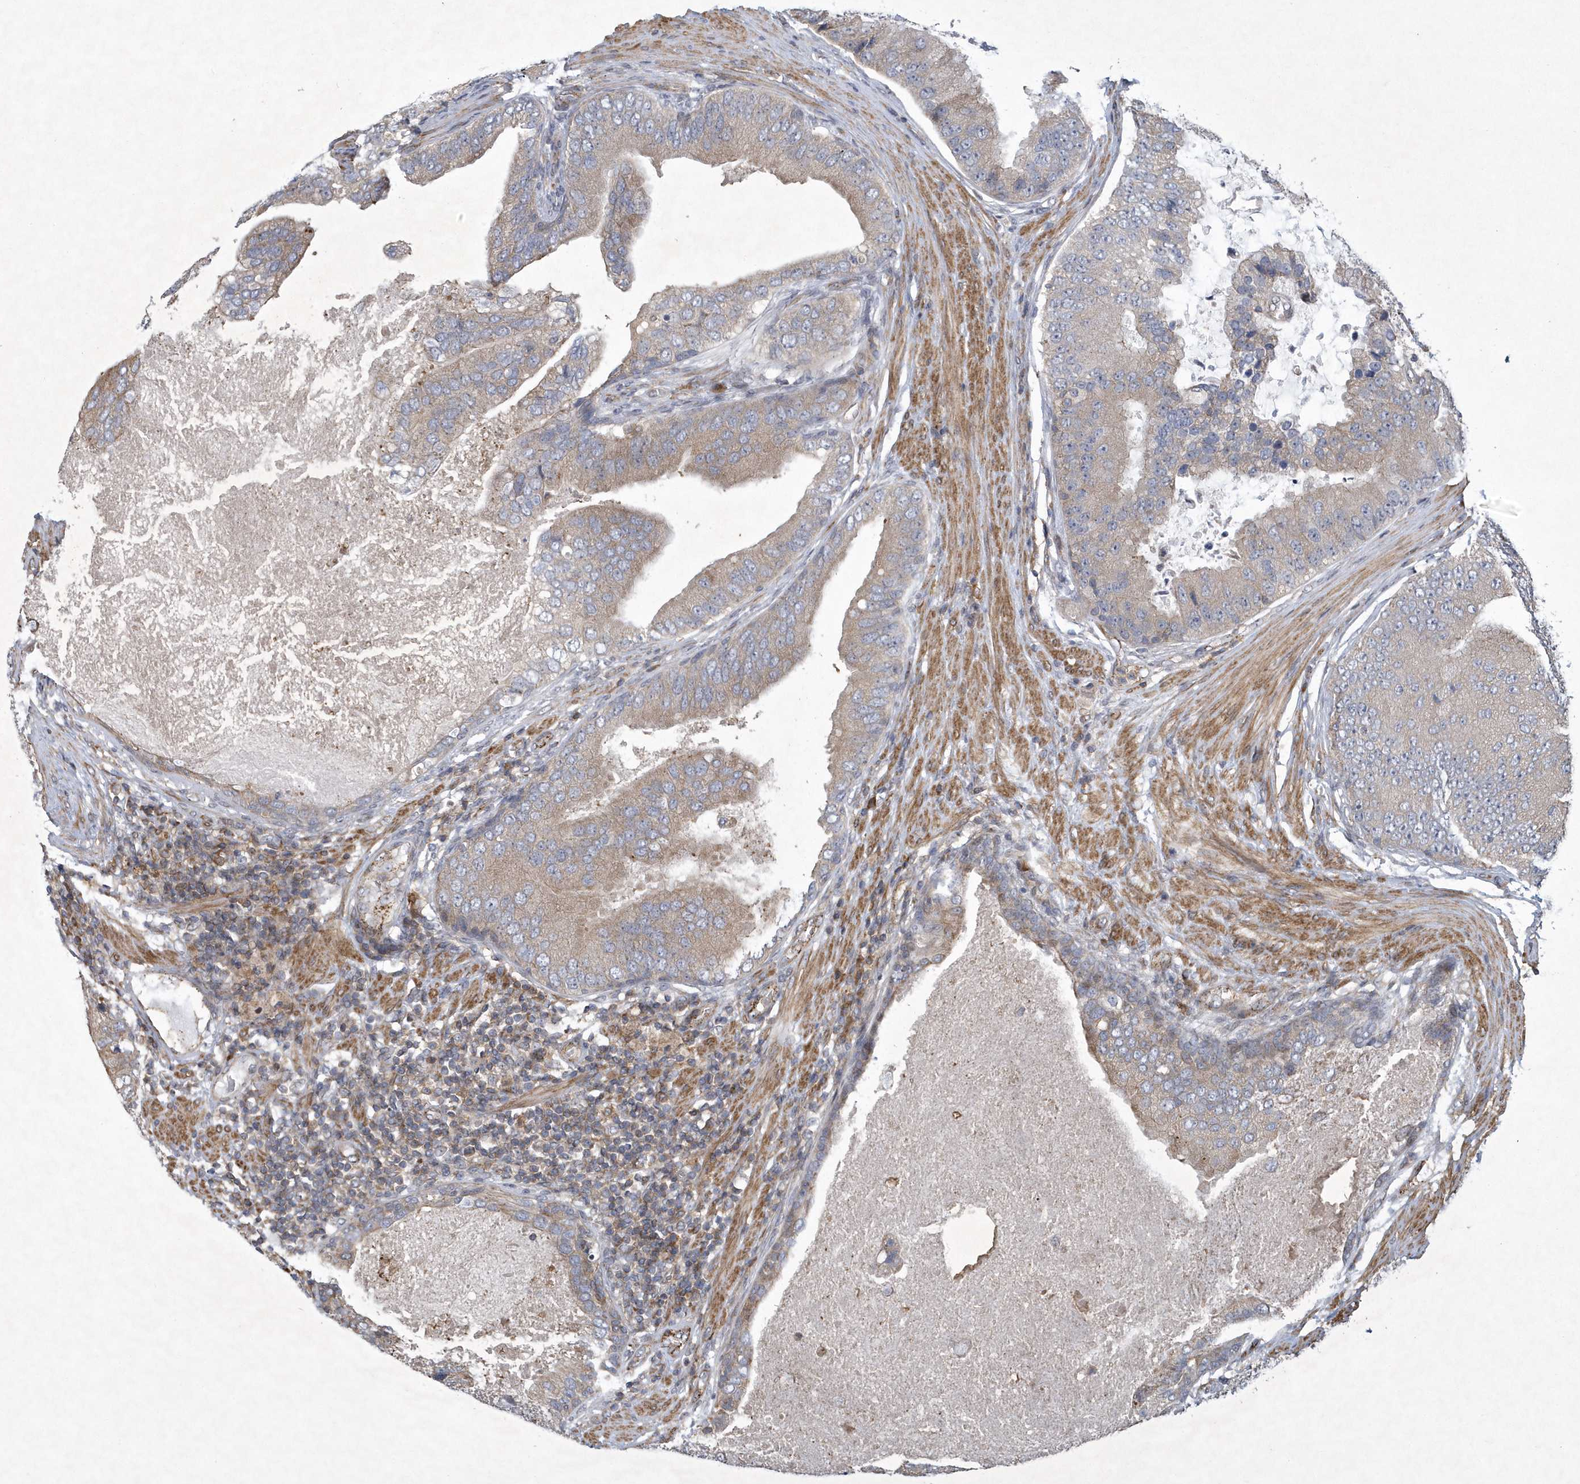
{"staining": {"intensity": "weak", "quantity": "25%-75%", "location": "cytoplasmic/membranous"}, "tissue": "prostate cancer", "cell_type": "Tumor cells", "image_type": "cancer", "snomed": [{"axis": "morphology", "description": "Adenocarcinoma, High grade"}, {"axis": "topography", "description": "Prostate"}], "caption": "IHC of human adenocarcinoma (high-grade) (prostate) exhibits low levels of weak cytoplasmic/membranous expression in approximately 25%-75% of tumor cells.", "gene": "N4BP2", "patient": {"sex": "male", "age": 70}}